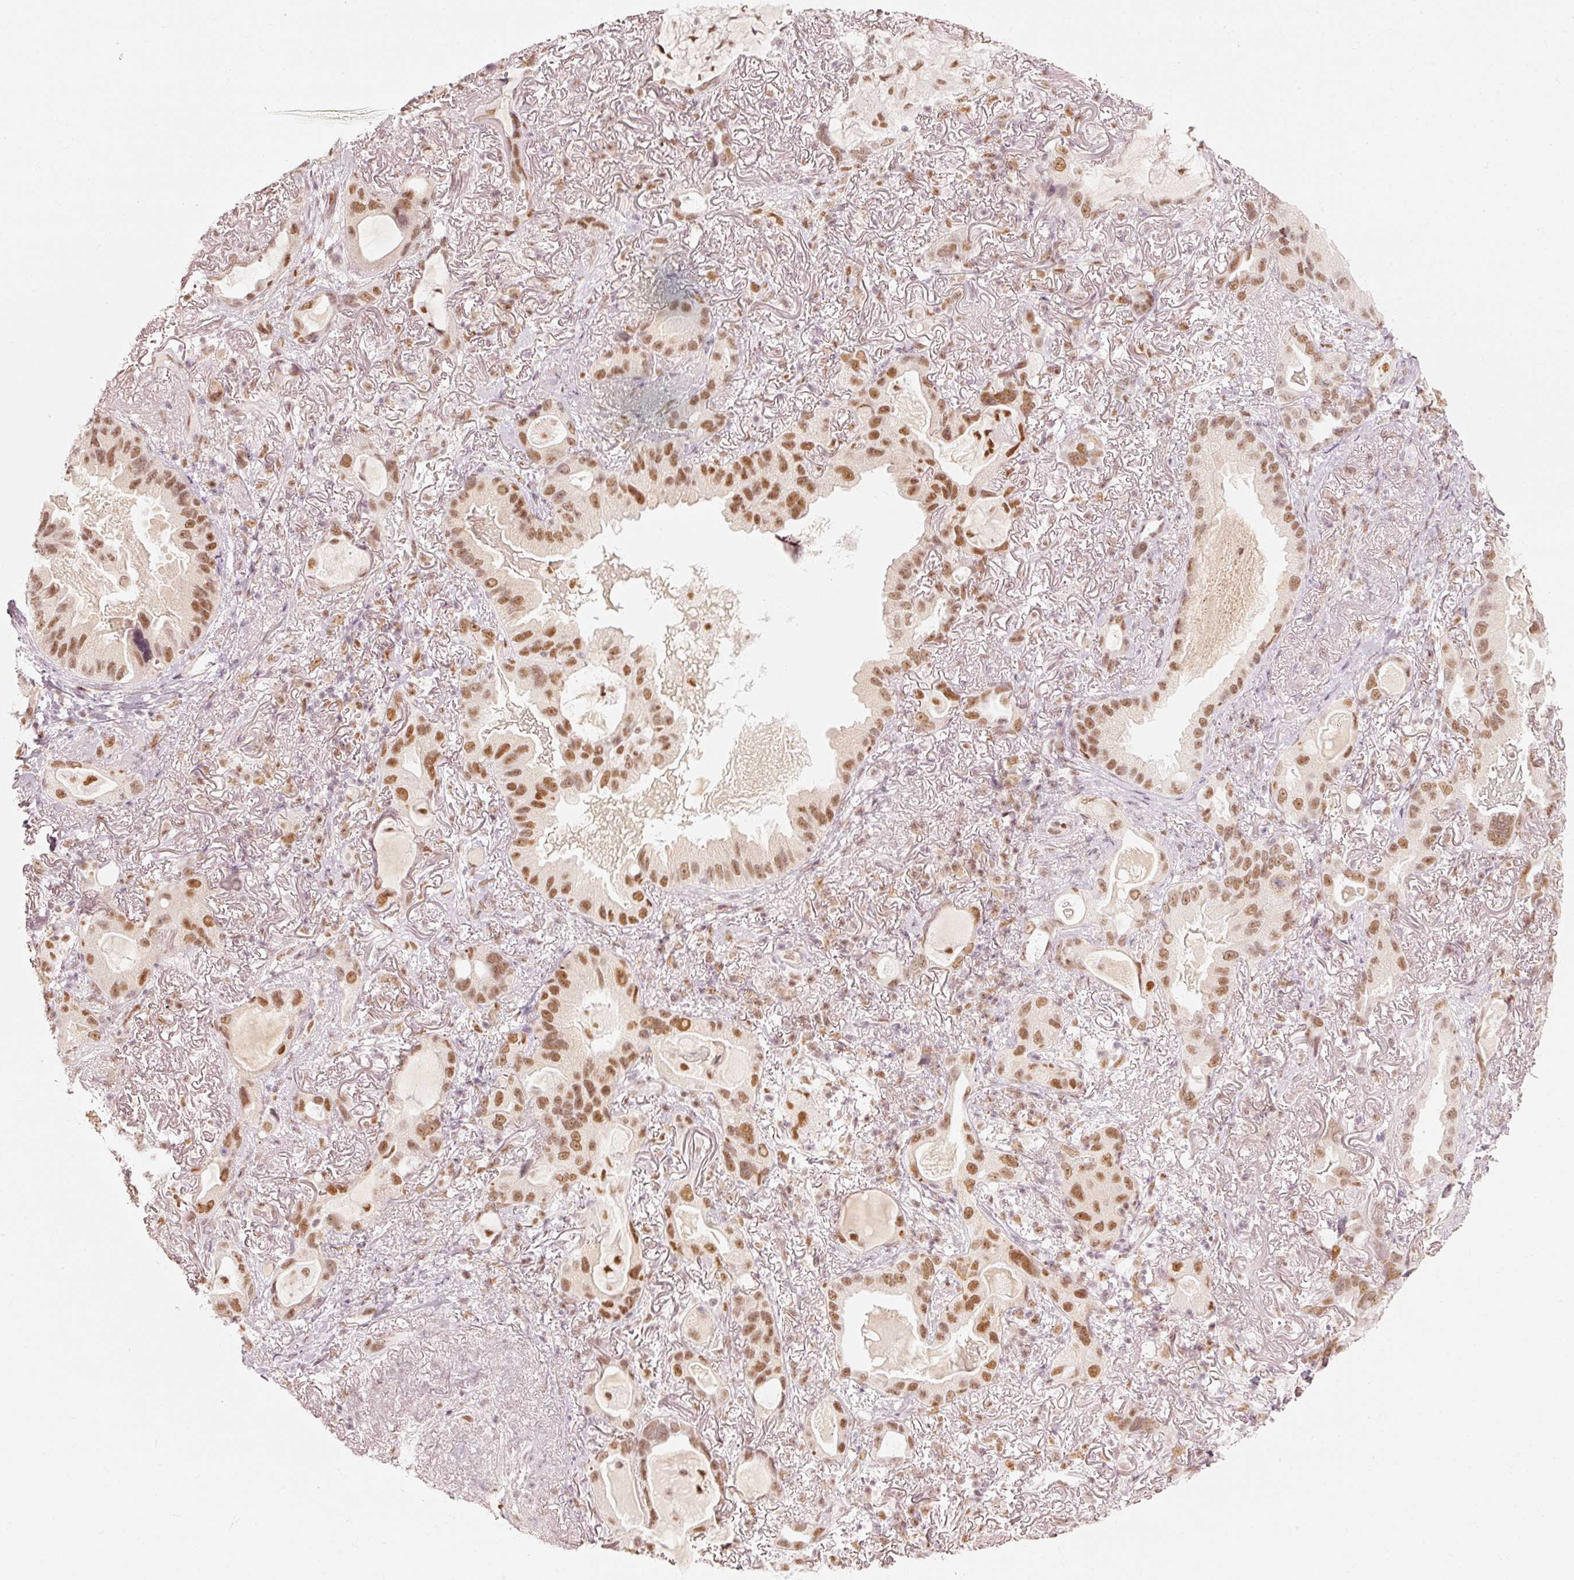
{"staining": {"intensity": "moderate", "quantity": ">75%", "location": "nuclear"}, "tissue": "lung cancer", "cell_type": "Tumor cells", "image_type": "cancer", "snomed": [{"axis": "morphology", "description": "Adenocarcinoma, NOS"}, {"axis": "topography", "description": "Lung"}], "caption": "Human lung adenocarcinoma stained for a protein (brown) displays moderate nuclear positive positivity in about >75% of tumor cells.", "gene": "PPP1R10", "patient": {"sex": "female", "age": 69}}